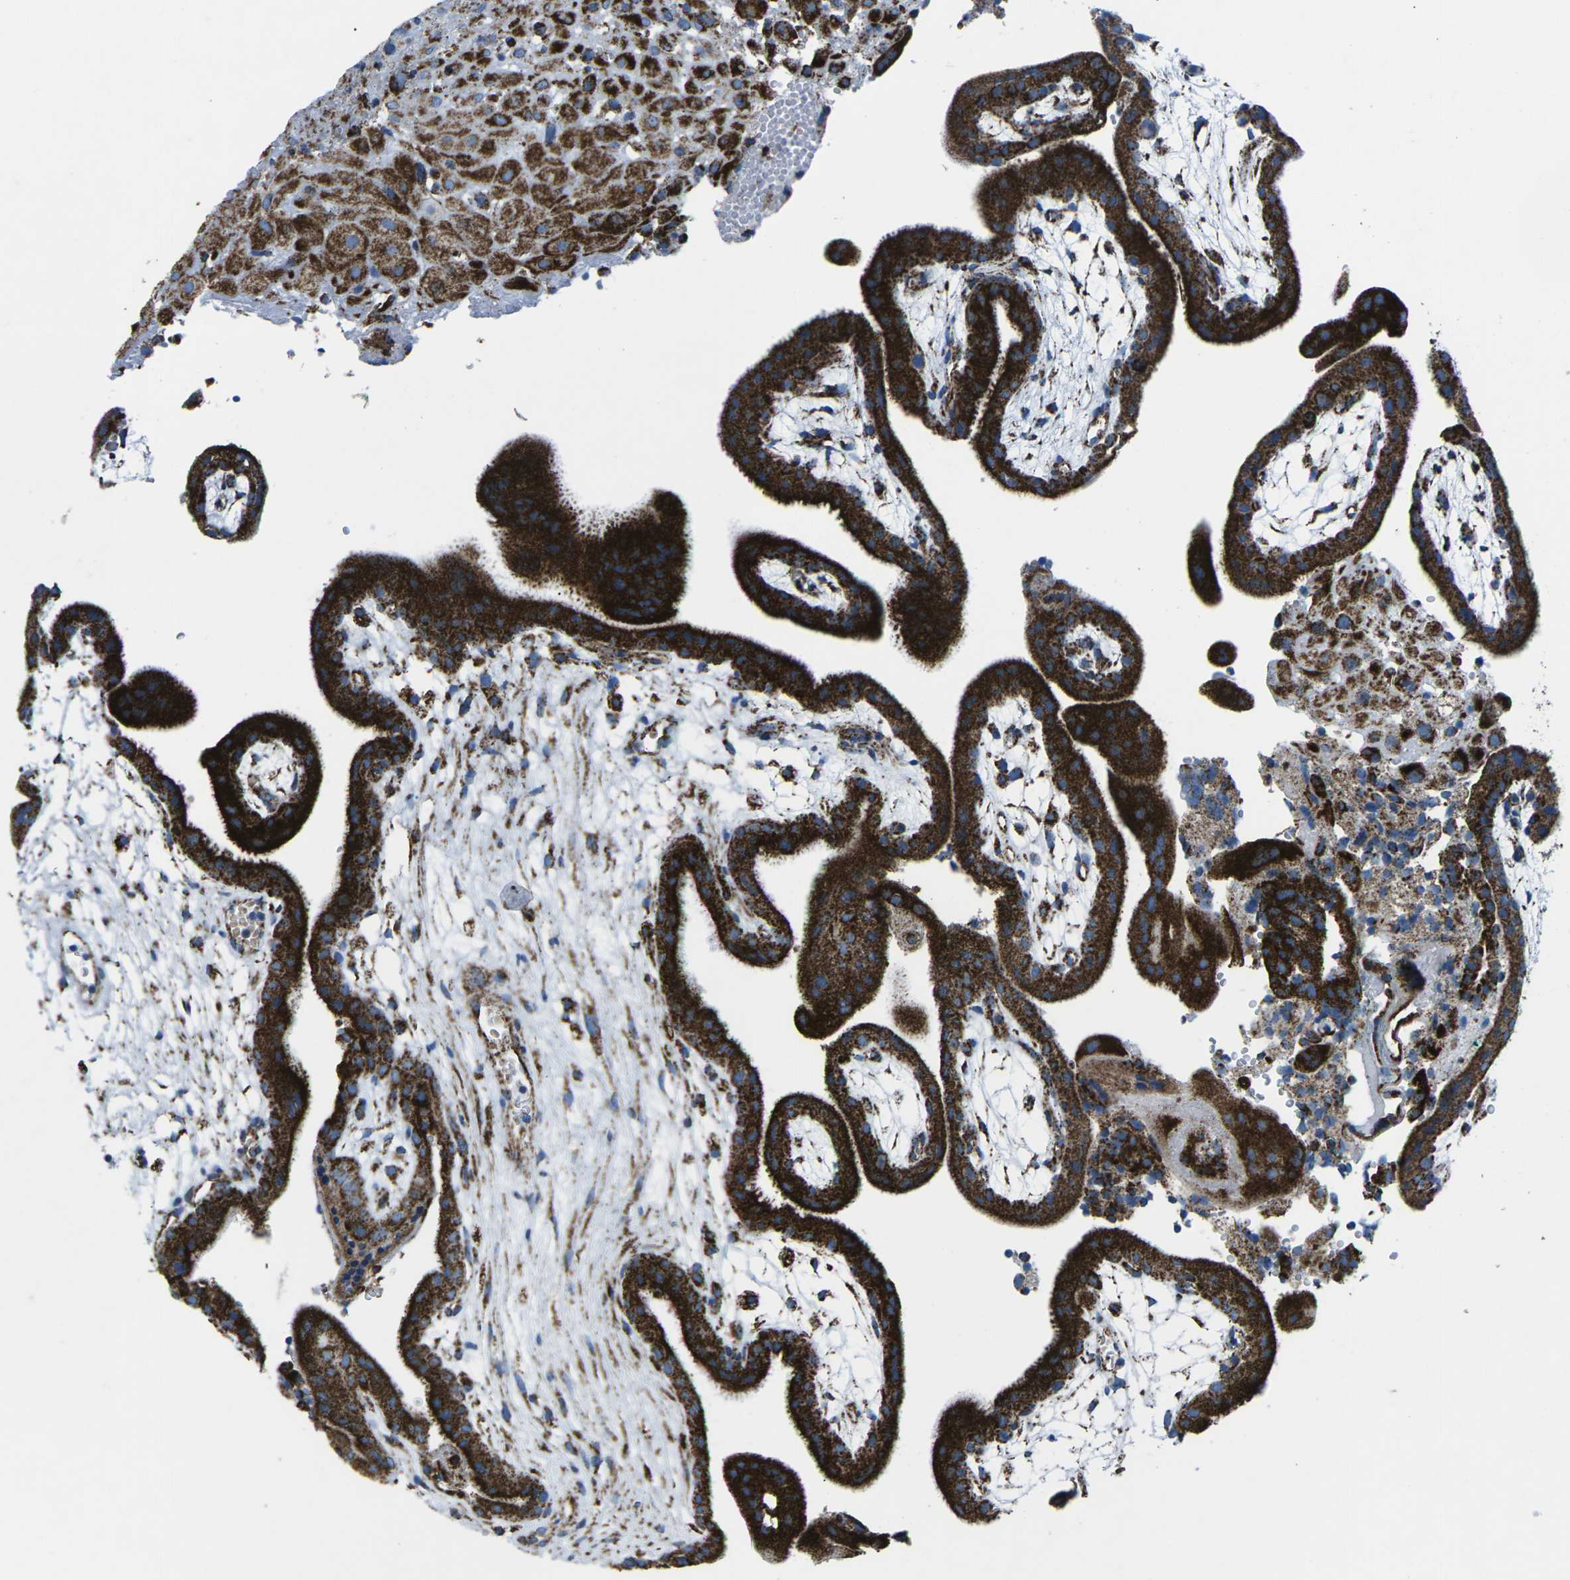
{"staining": {"intensity": "strong", "quantity": "25%-75%", "location": "cytoplasmic/membranous"}, "tissue": "placenta", "cell_type": "Decidual cells", "image_type": "normal", "snomed": [{"axis": "morphology", "description": "Normal tissue, NOS"}, {"axis": "topography", "description": "Placenta"}], "caption": "Immunohistochemical staining of benign placenta shows 25%-75% levels of strong cytoplasmic/membranous protein staining in about 25%-75% of decidual cells.", "gene": "MT", "patient": {"sex": "female", "age": 18}}